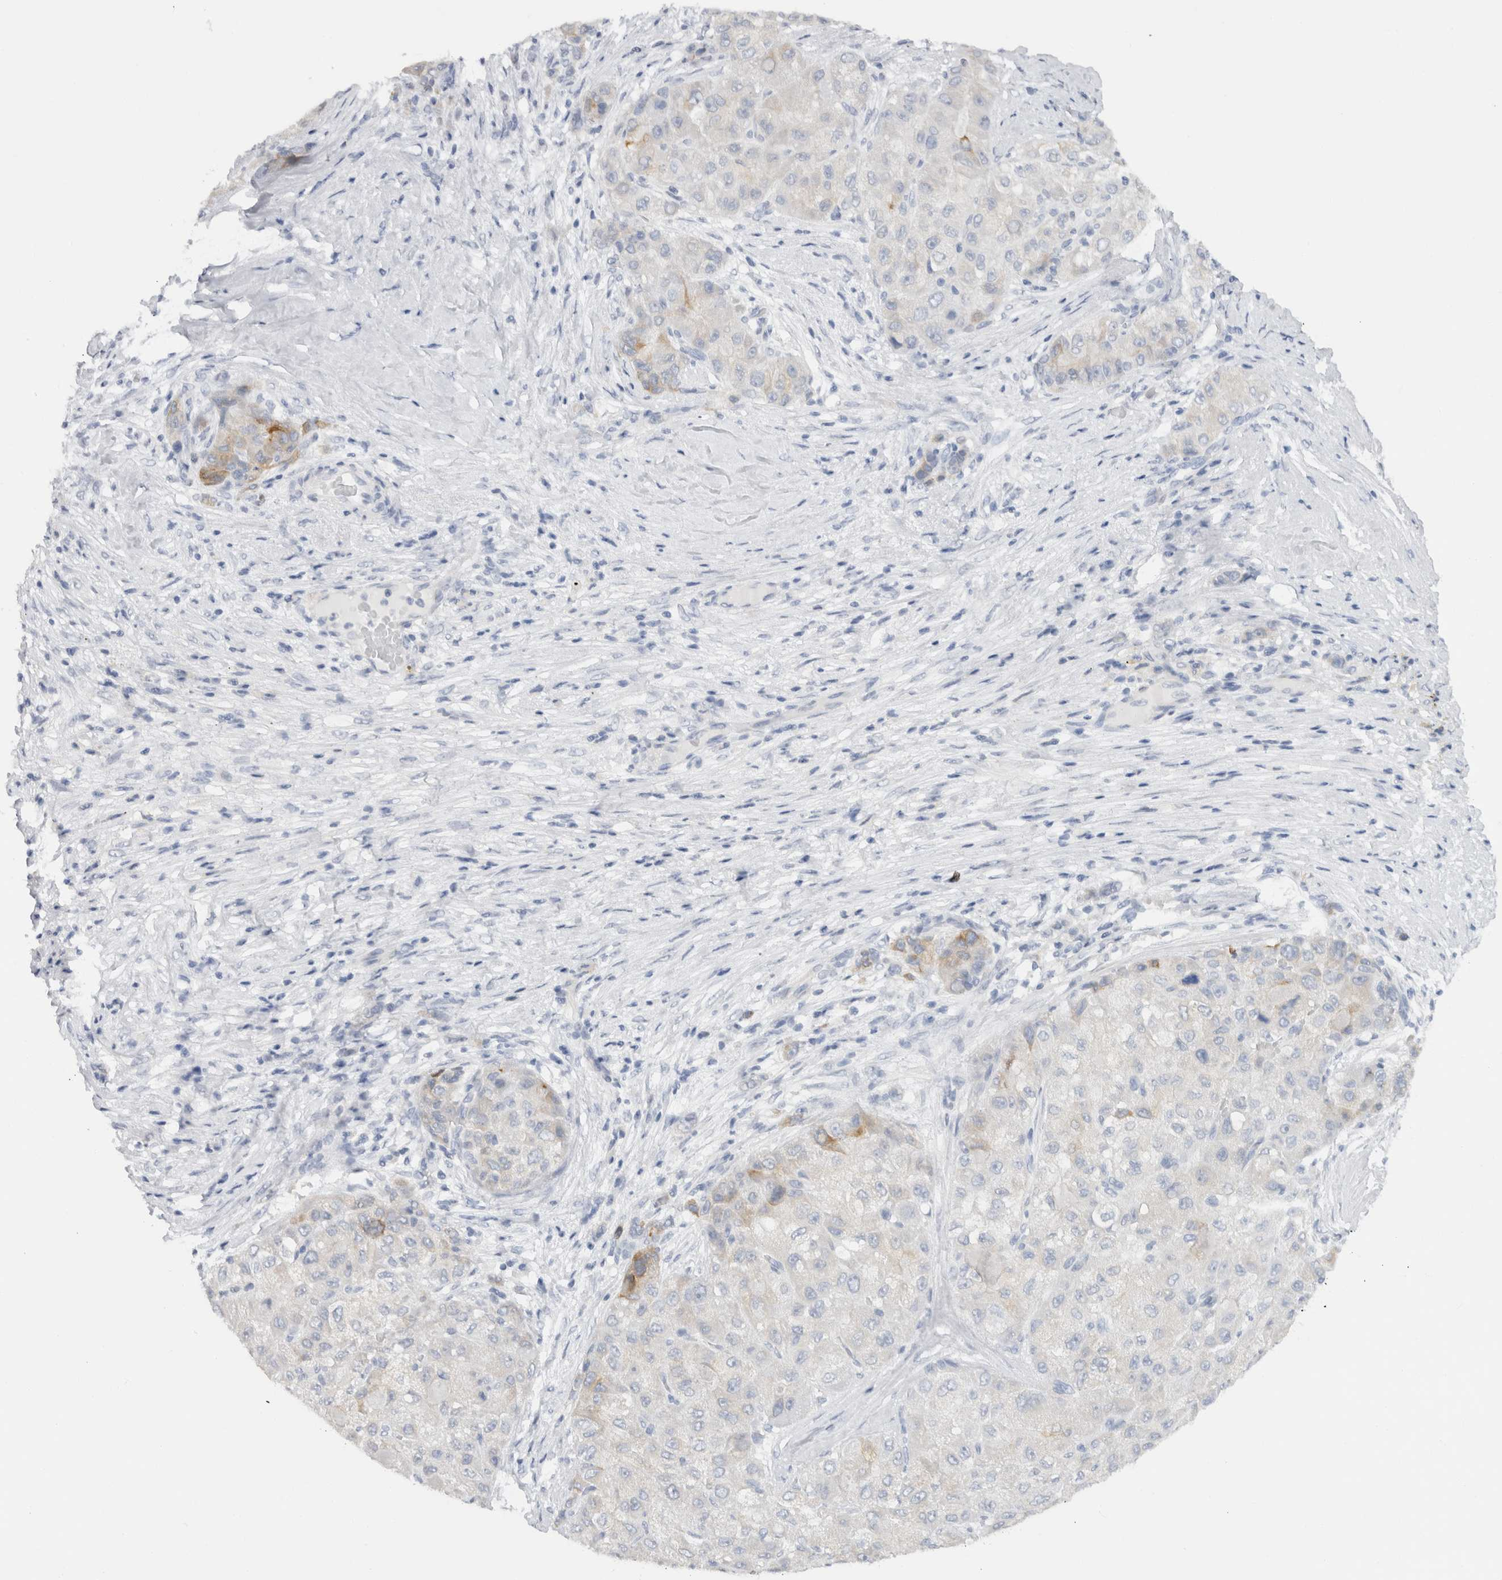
{"staining": {"intensity": "negative", "quantity": "none", "location": "none"}, "tissue": "liver cancer", "cell_type": "Tumor cells", "image_type": "cancer", "snomed": [{"axis": "morphology", "description": "Carcinoma, Hepatocellular, NOS"}, {"axis": "topography", "description": "Liver"}], "caption": "Protein analysis of hepatocellular carcinoma (liver) reveals no significant expression in tumor cells. Nuclei are stained in blue.", "gene": "C9orf50", "patient": {"sex": "male", "age": 80}}